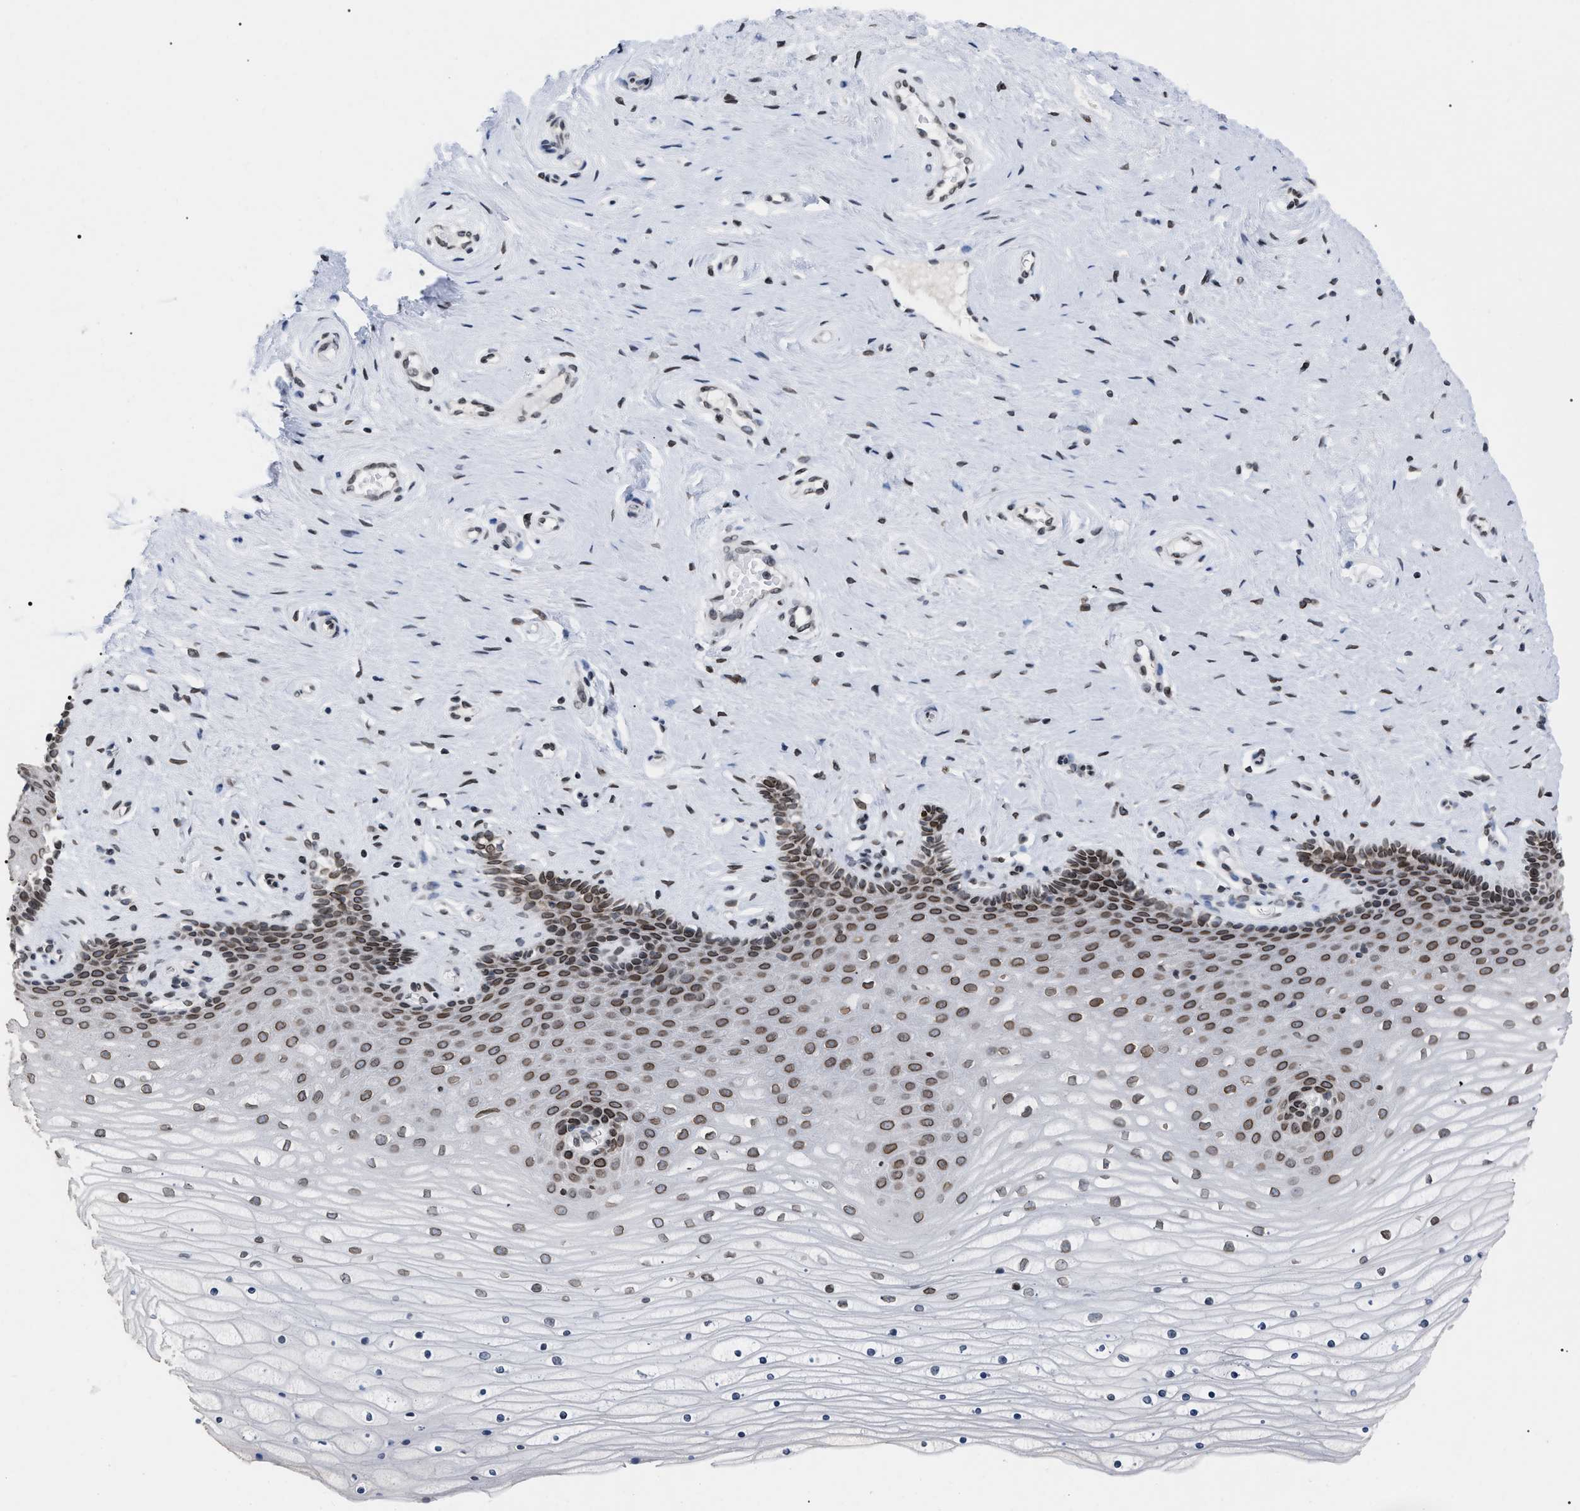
{"staining": {"intensity": "moderate", "quantity": "25%-75%", "location": "cytoplasmic/membranous,nuclear"}, "tissue": "cervix", "cell_type": "Squamous epithelial cells", "image_type": "normal", "snomed": [{"axis": "morphology", "description": "Normal tissue, NOS"}, {"axis": "topography", "description": "Cervix"}], "caption": "Immunohistochemistry staining of benign cervix, which shows medium levels of moderate cytoplasmic/membranous,nuclear staining in about 25%-75% of squamous epithelial cells indicating moderate cytoplasmic/membranous,nuclear protein staining. The staining was performed using DAB (brown) for protein detection and nuclei were counterstained in hematoxylin (blue).", "gene": "TPR", "patient": {"sex": "female", "age": 39}}